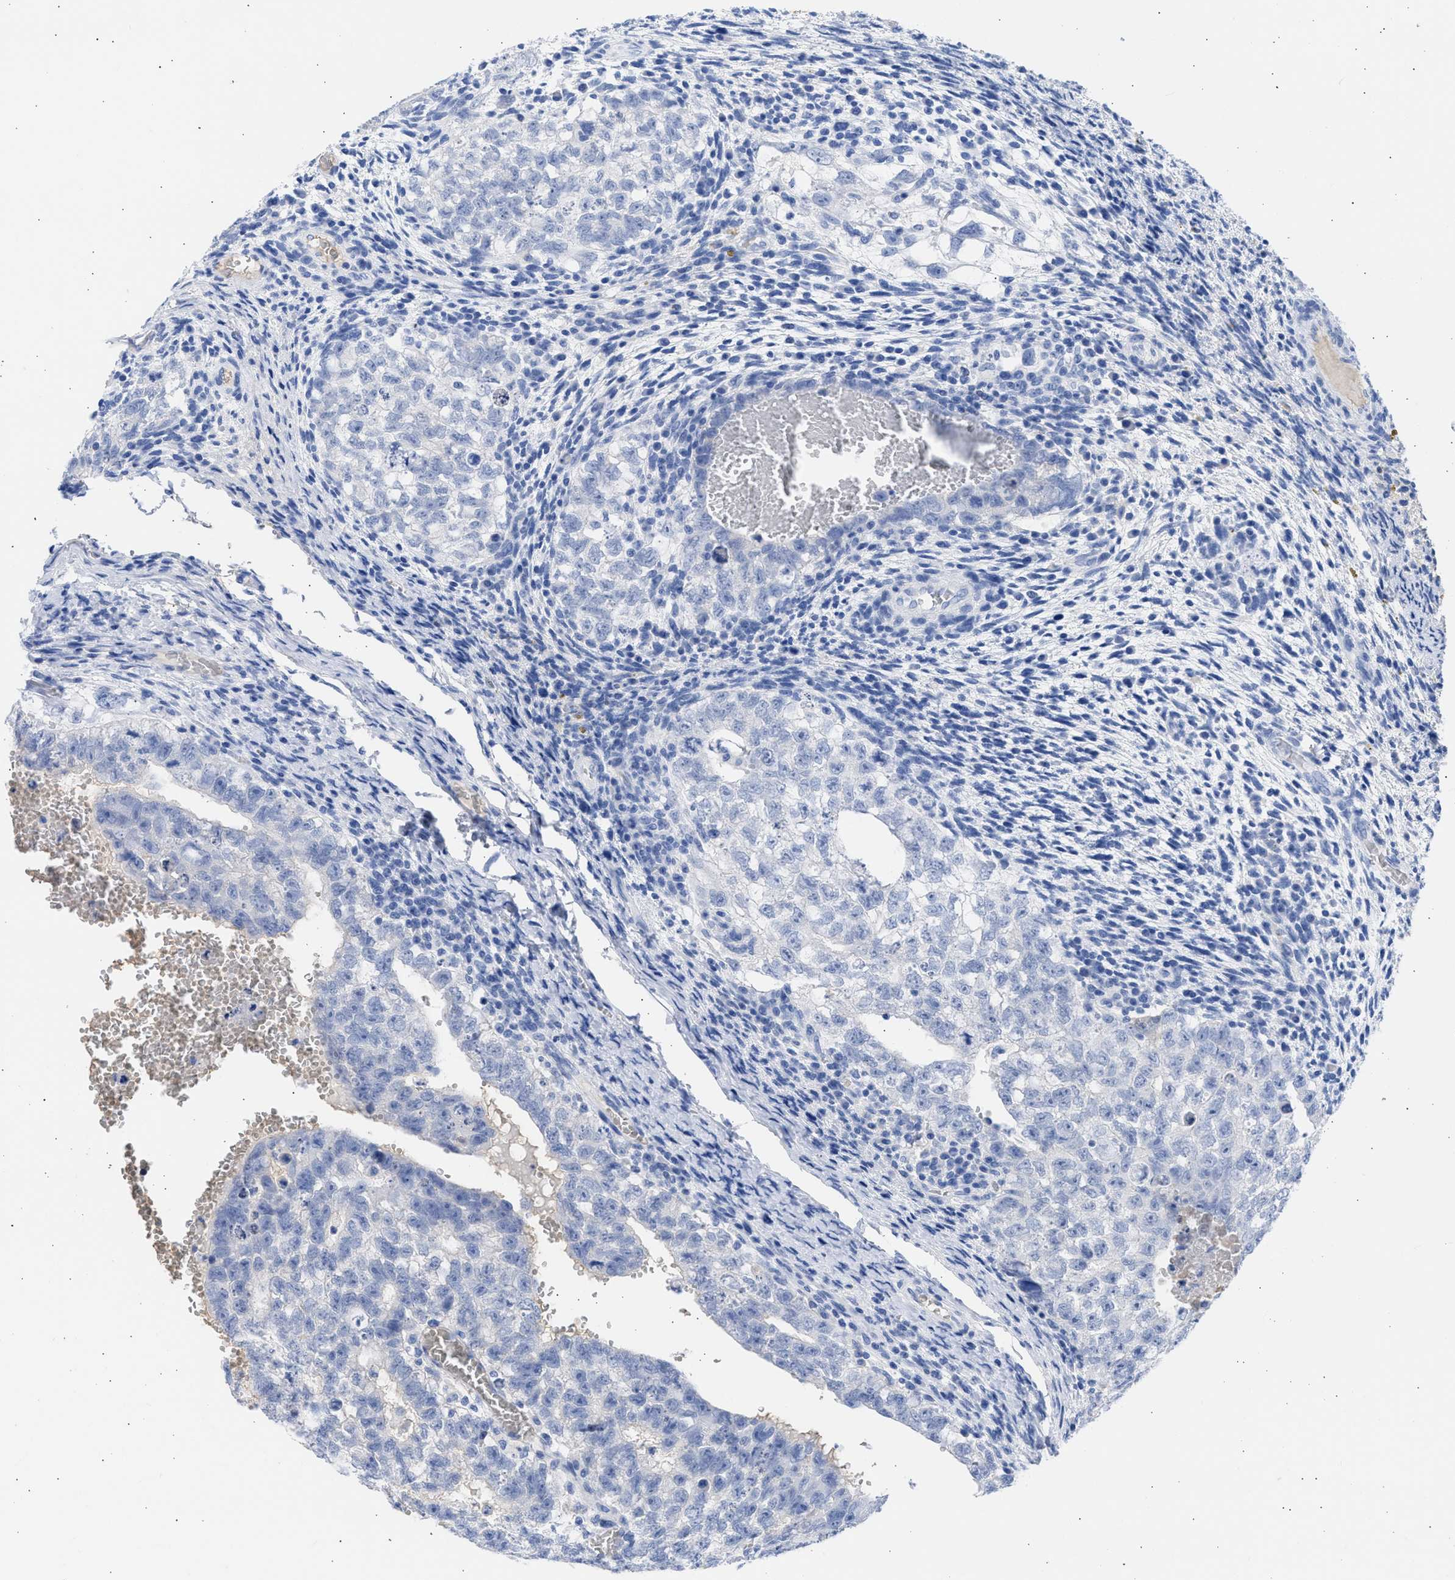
{"staining": {"intensity": "negative", "quantity": "none", "location": "none"}, "tissue": "testis cancer", "cell_type": "Tumor cells", "image_type": "cancer", "snomed": [{"axis": "morphology", "description": "Seminoma, NOS"}, {"axis": "morphology", "description": "Carcinoma, Embryonal, NOS"}, {"axis": "topography", "description": "Testis"}], "caption": "High power microscopy image of an IHC histopathology image of testis embryonal carcinoma, revealing no significant positivity in tumor cells.", "gene": "RSPH1", "patient": {"sex": "male", "age": 38}}